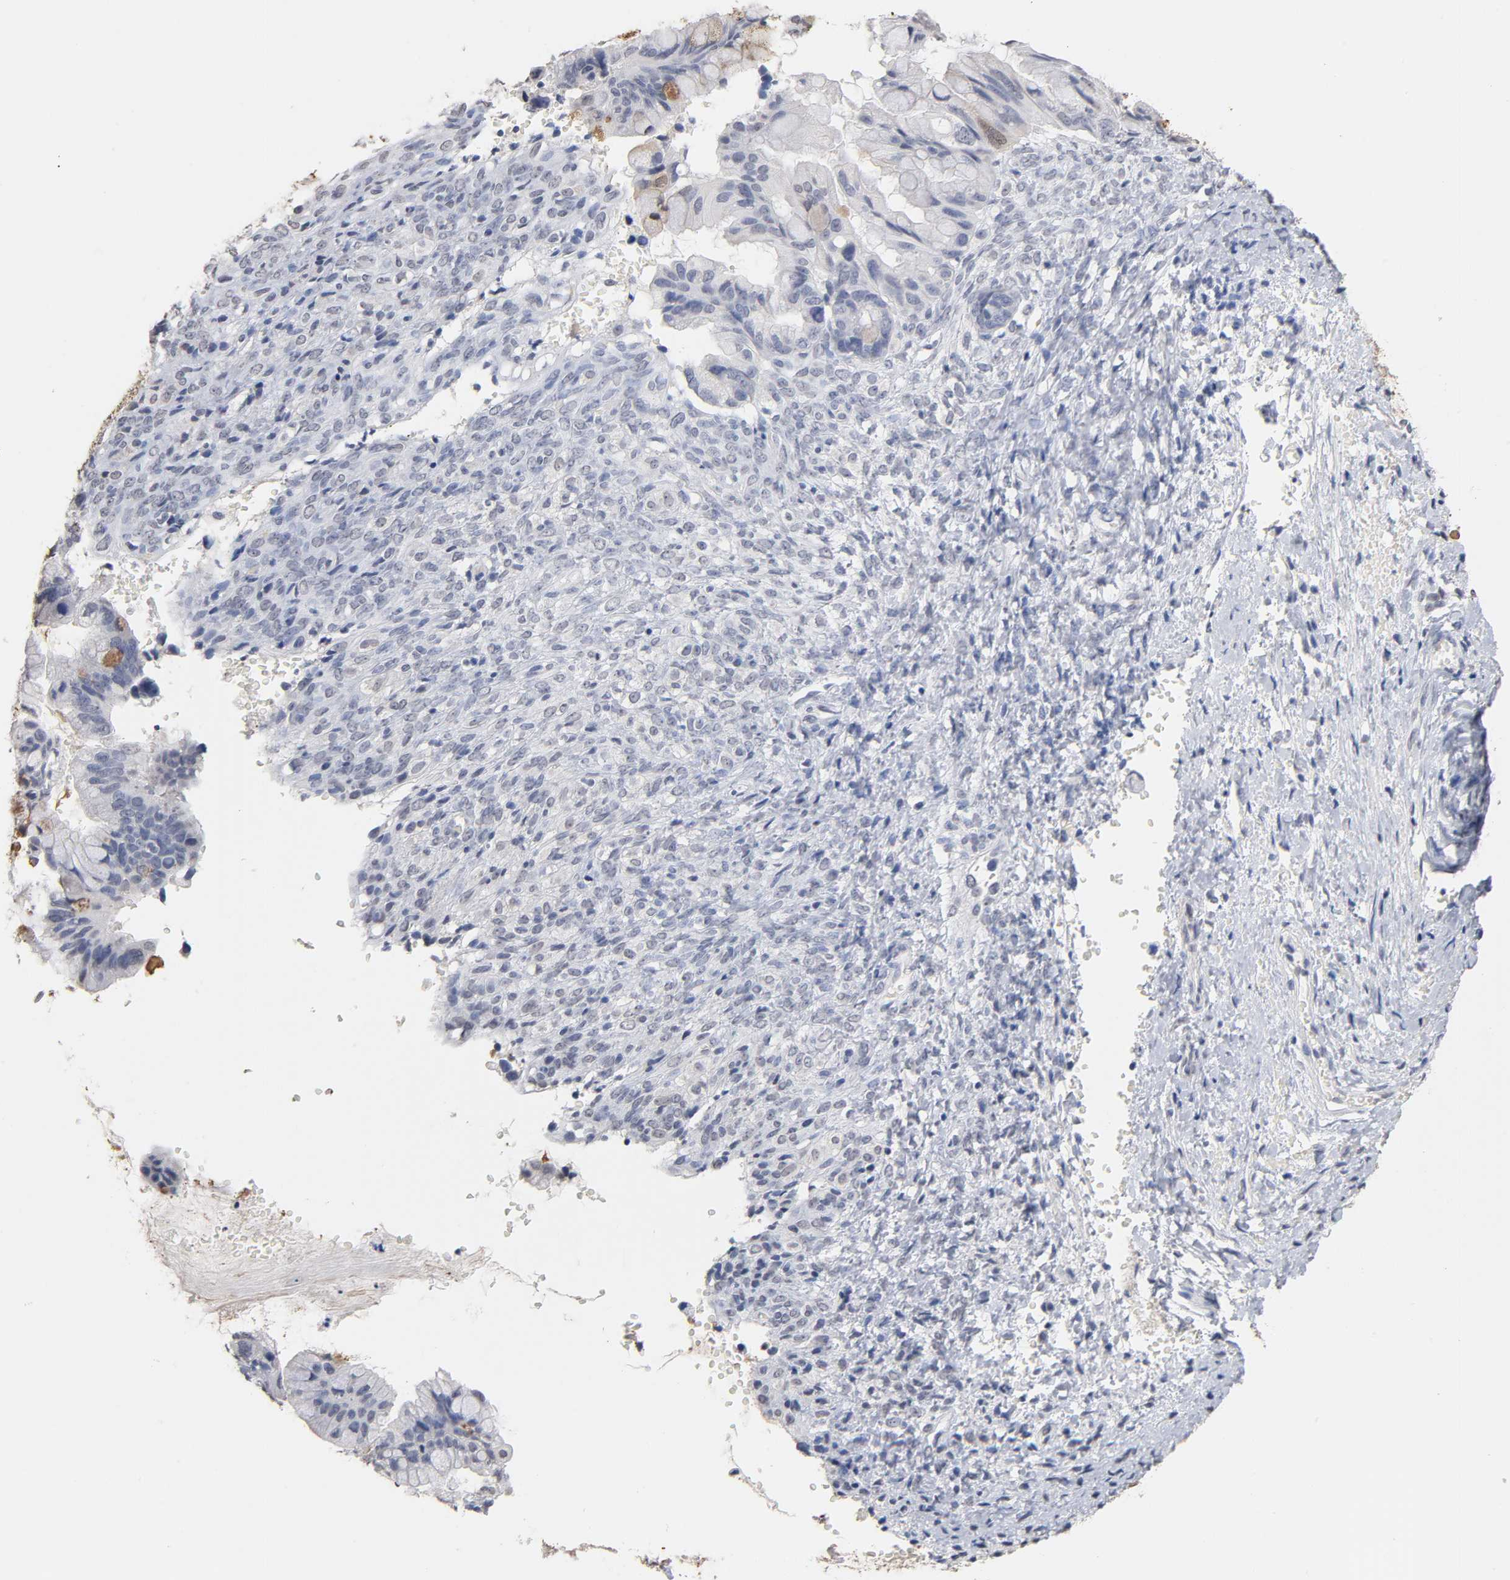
{"staining": {"intensity": "moderate", "quantity": "<25%", "location": "cytoplasmic/membranous,nuclear"}, "tissue": "ovarian cancer", "cell_type": "Tumor cells", "image_type": "cancer", "snomed": [{"axis": "morphology", "description": "Cystadenocarcinoma, mucinous, NOS"}, {"axis": "topography", "description": "Ovary"}], "caption": "A brown stain labels moderate cytoplasmic/membranous and nuclear expression of a protein in human ovarian mucinous cystadenocarcinoma tumor cells.", "gene": "CRABP2", "patient": {"sex": "female", "age": 36}}